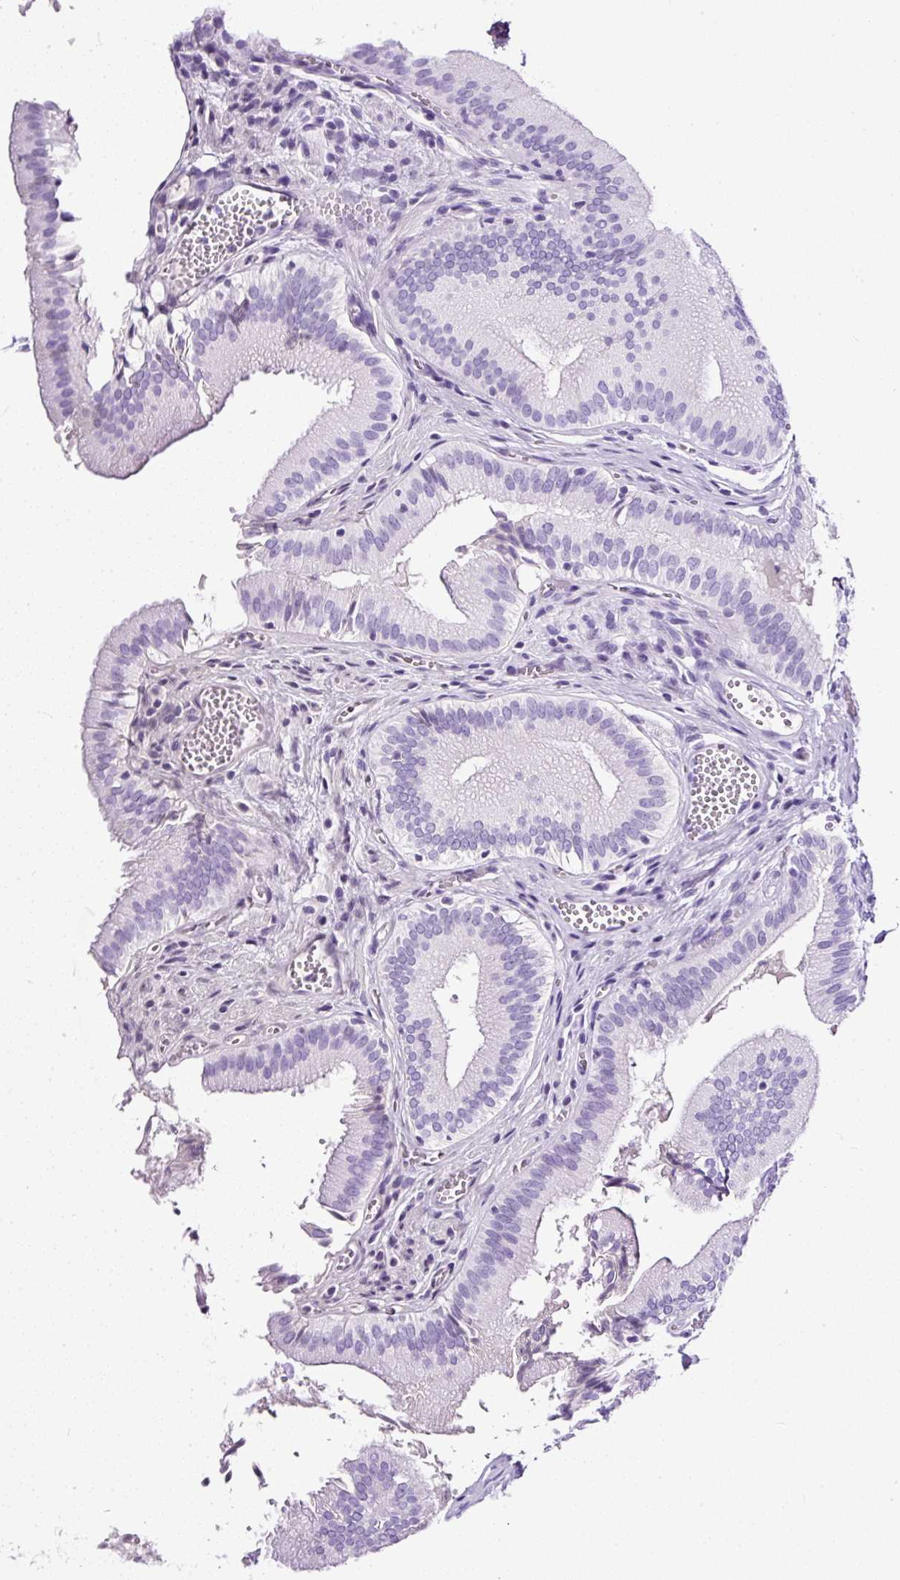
{"staining": {"intensity": "negative", "quantity": "none", "location": "none"}, "tissue": "gallbladder", "cell_type": "Glandular cells", "image_type": "normal", "snomed": [{"axis": "morphology", "description": "Normal tissue, NOS"}, {"axis": "topography", "description": "Gallbladder"}, {"axis": "topography", "description": "Peripheral nerve tissue"}], "caption": "This photomicrograph is of benign gallbladder stained with immunohistochemistry (IHC) to label a protein in brown with the nuclei are counter-stained blue. There is no staining in glandular cells. (DAB IHC, high magnification).", "gene": "NTS", "patient": {"sex": "male", "age": 17}}